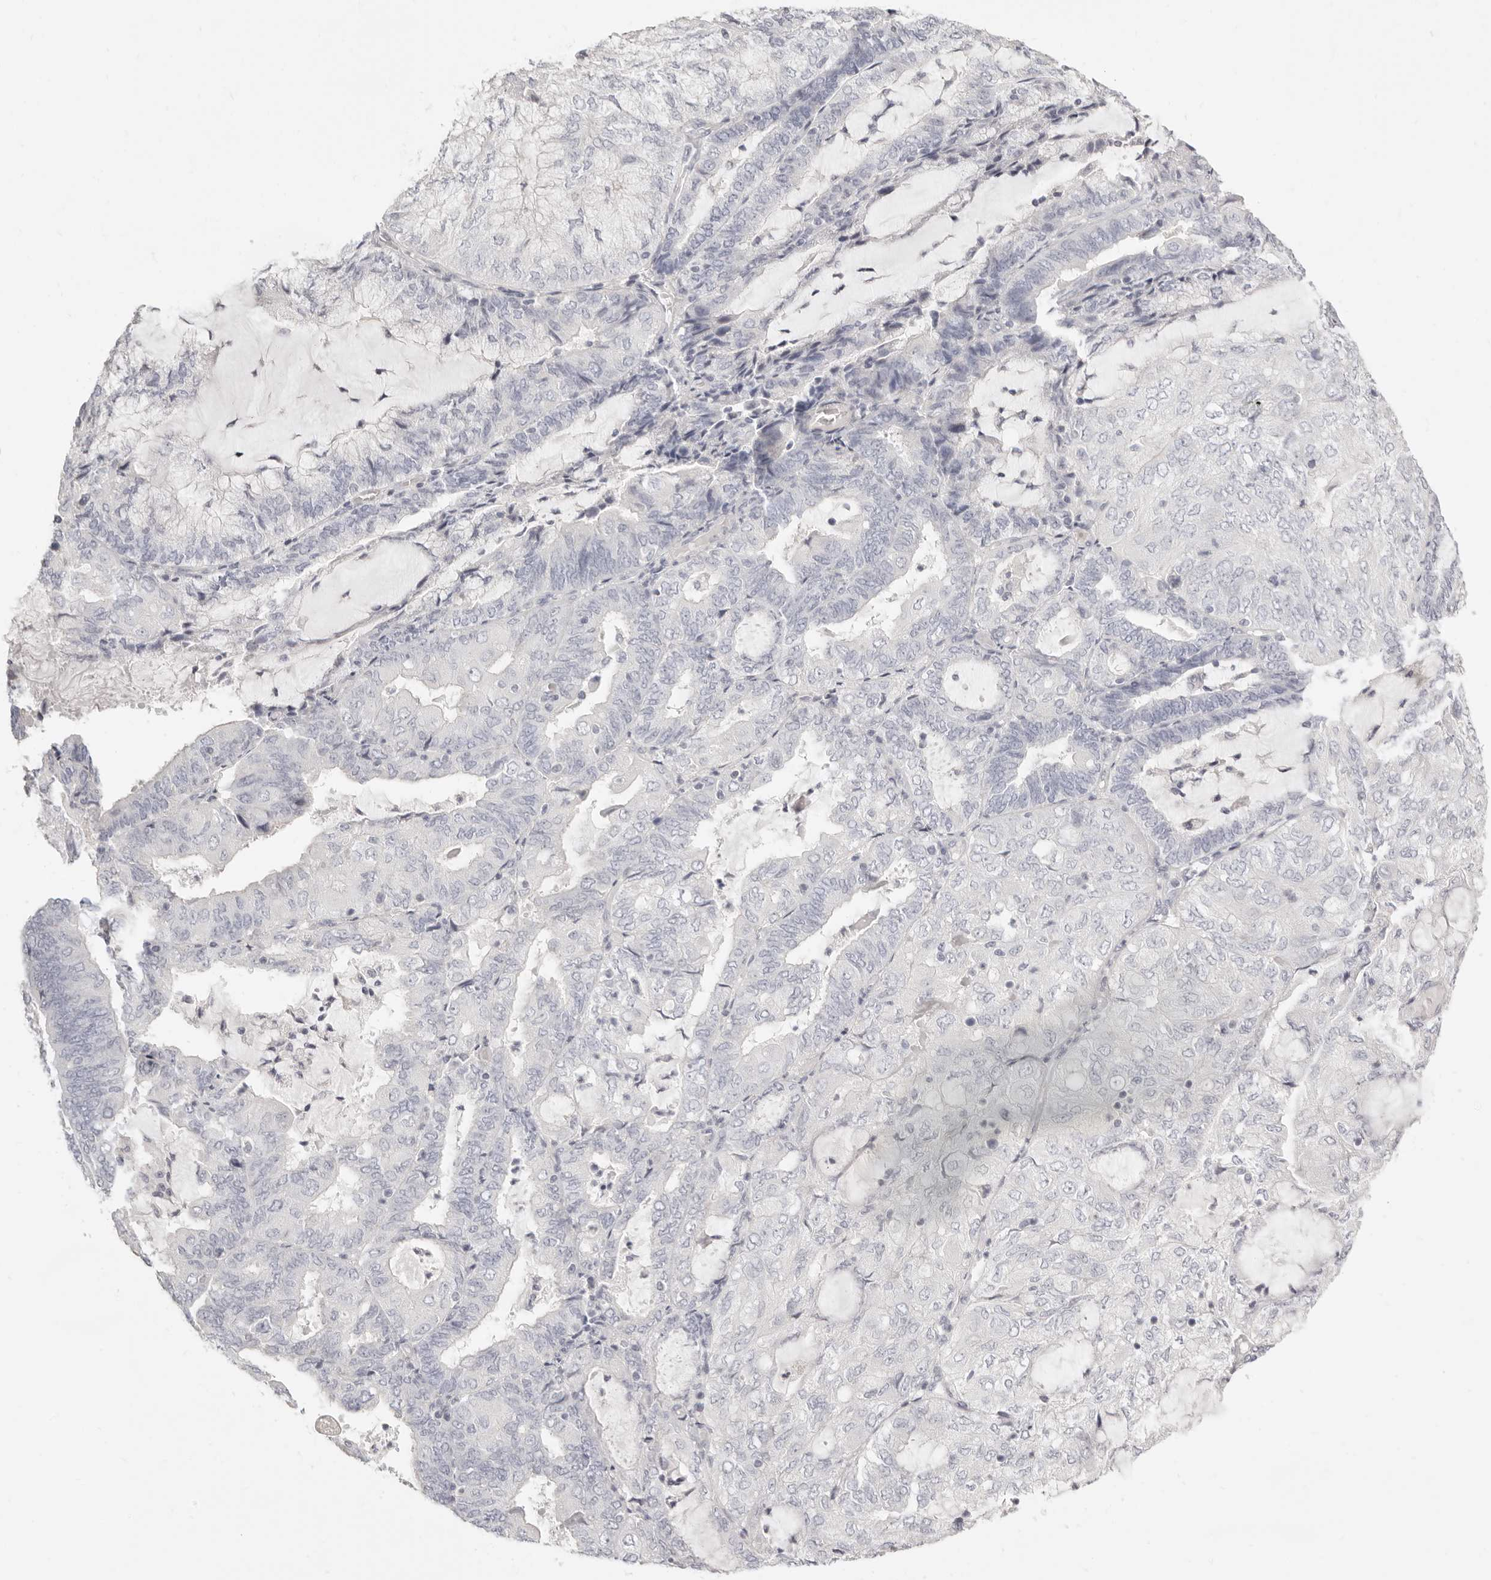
{"staining": {"intensity": "negative", "quantity": "none", "location": "none"}, "tissue": "endometrial cancer", "cell_type": "Tumor cells", "image_type": "cancer", "snomed": [{"axis": "morphology", "description": "Adenocarcinoma, NOS"}, {"axis": "topography", "description": "Endometrium"}], "caption": "Endometrial cancer stained for a protein using IHC shows no expression tumor cells.", "gene": "FABP1", "patient": {"sex": "female", "age": 81}}